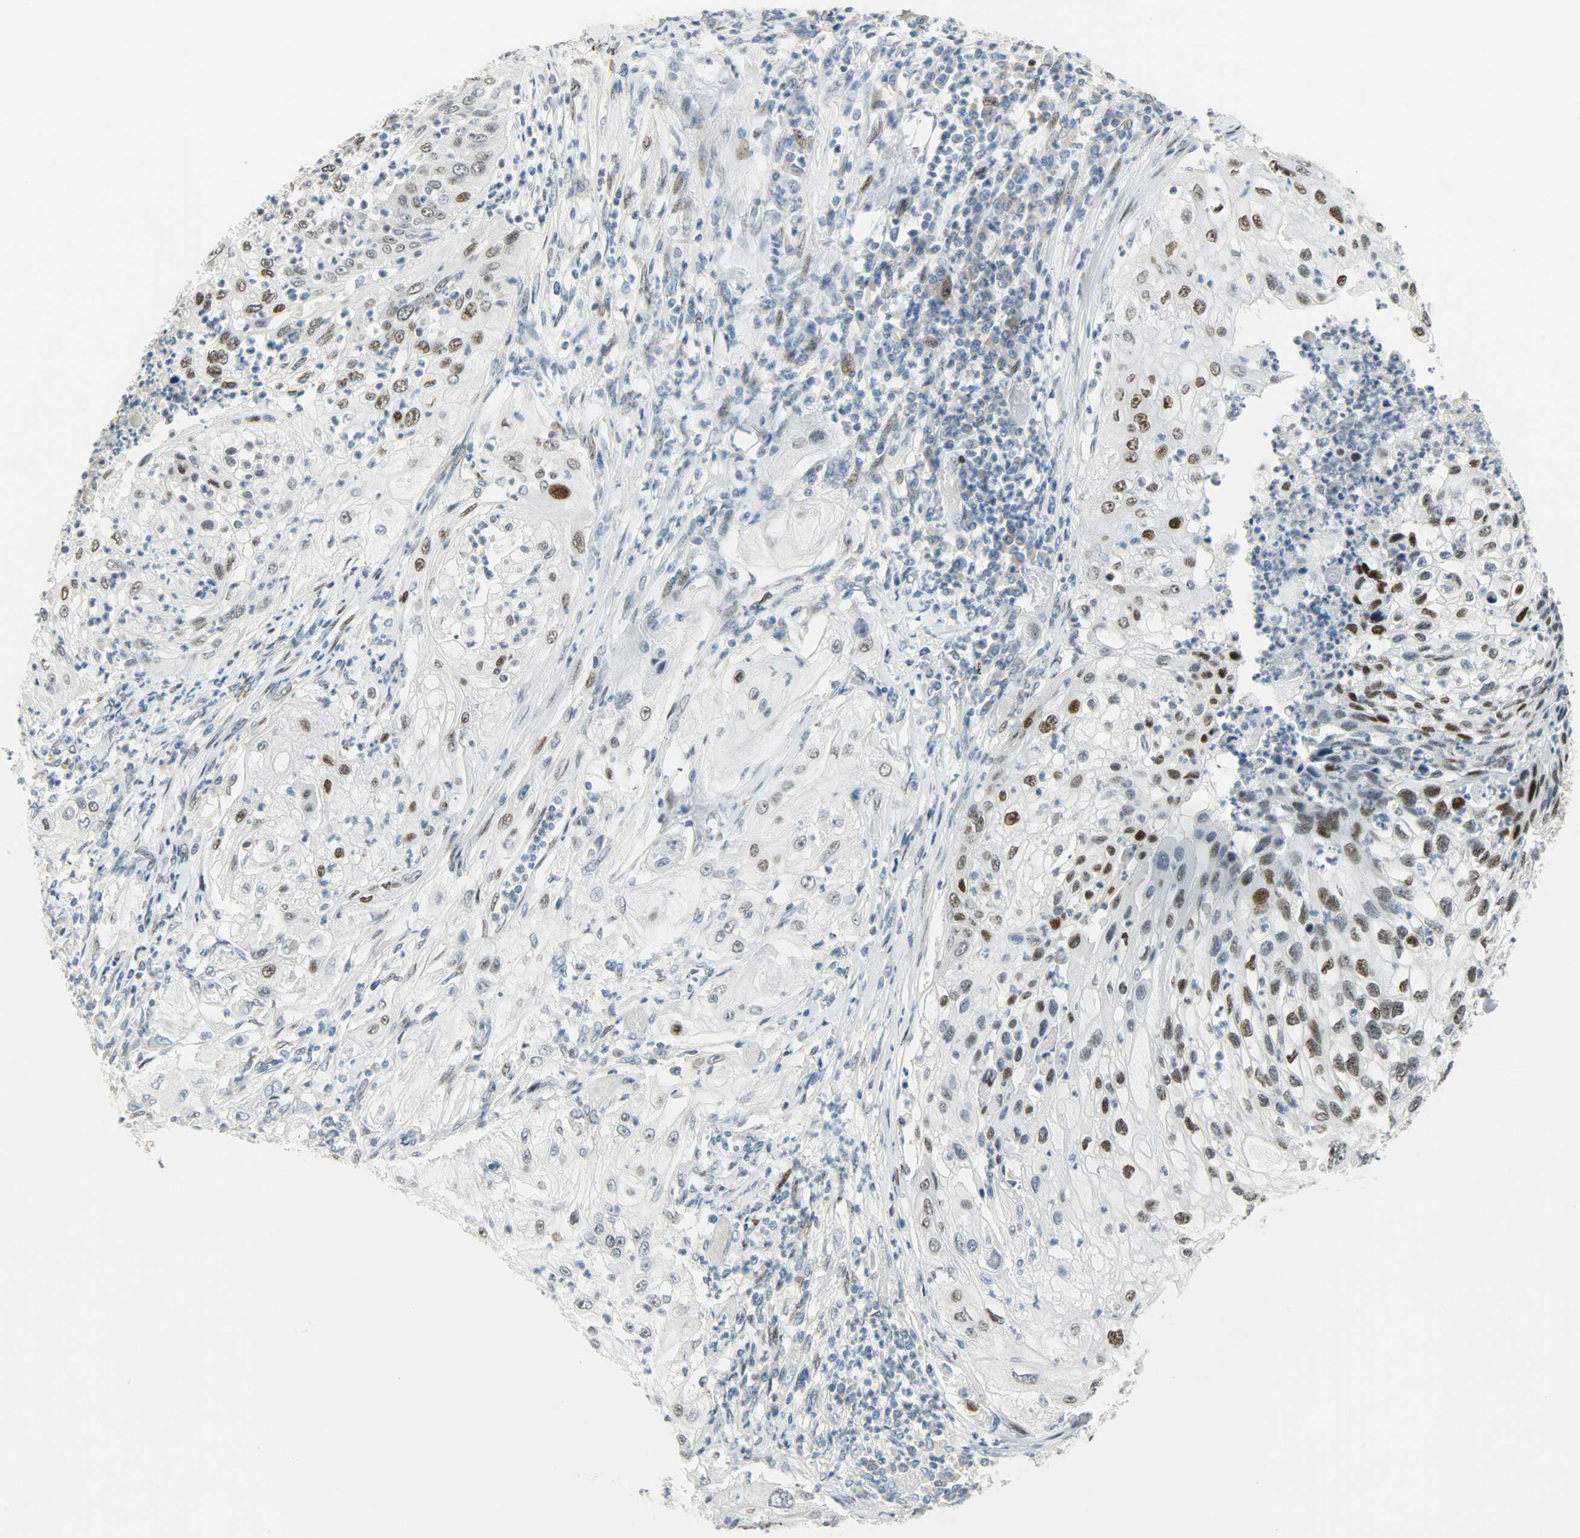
{"staining": {"intensity": "moderate", "quantity": "25%-75%", "location": "nuclear"}, "tissue": "lung cancer", "cell_type": "Tumor cells", "image_type": "cancer", "snomed": [{"axis": "morphology", "description": "Inflammation, NOS"}, {"axis": "morphology", "description": "Squamous cell carcinoma, NOS"}, {"axis": "topography", "description": "Lymph node"}, {"axis": "topography", "description": "Soft tissue"}, {"axis": "topography", "description": "Lung"}], "caption": "This image shows lung cancer stained with immunohistochemistry to label a protein in brown. The nuclear of tumor cells show moderate positivity for the protein. Nuclei are counter-stained blue.", "gene": "JUNB", "patient": {"sex": "male", "age": 66}}